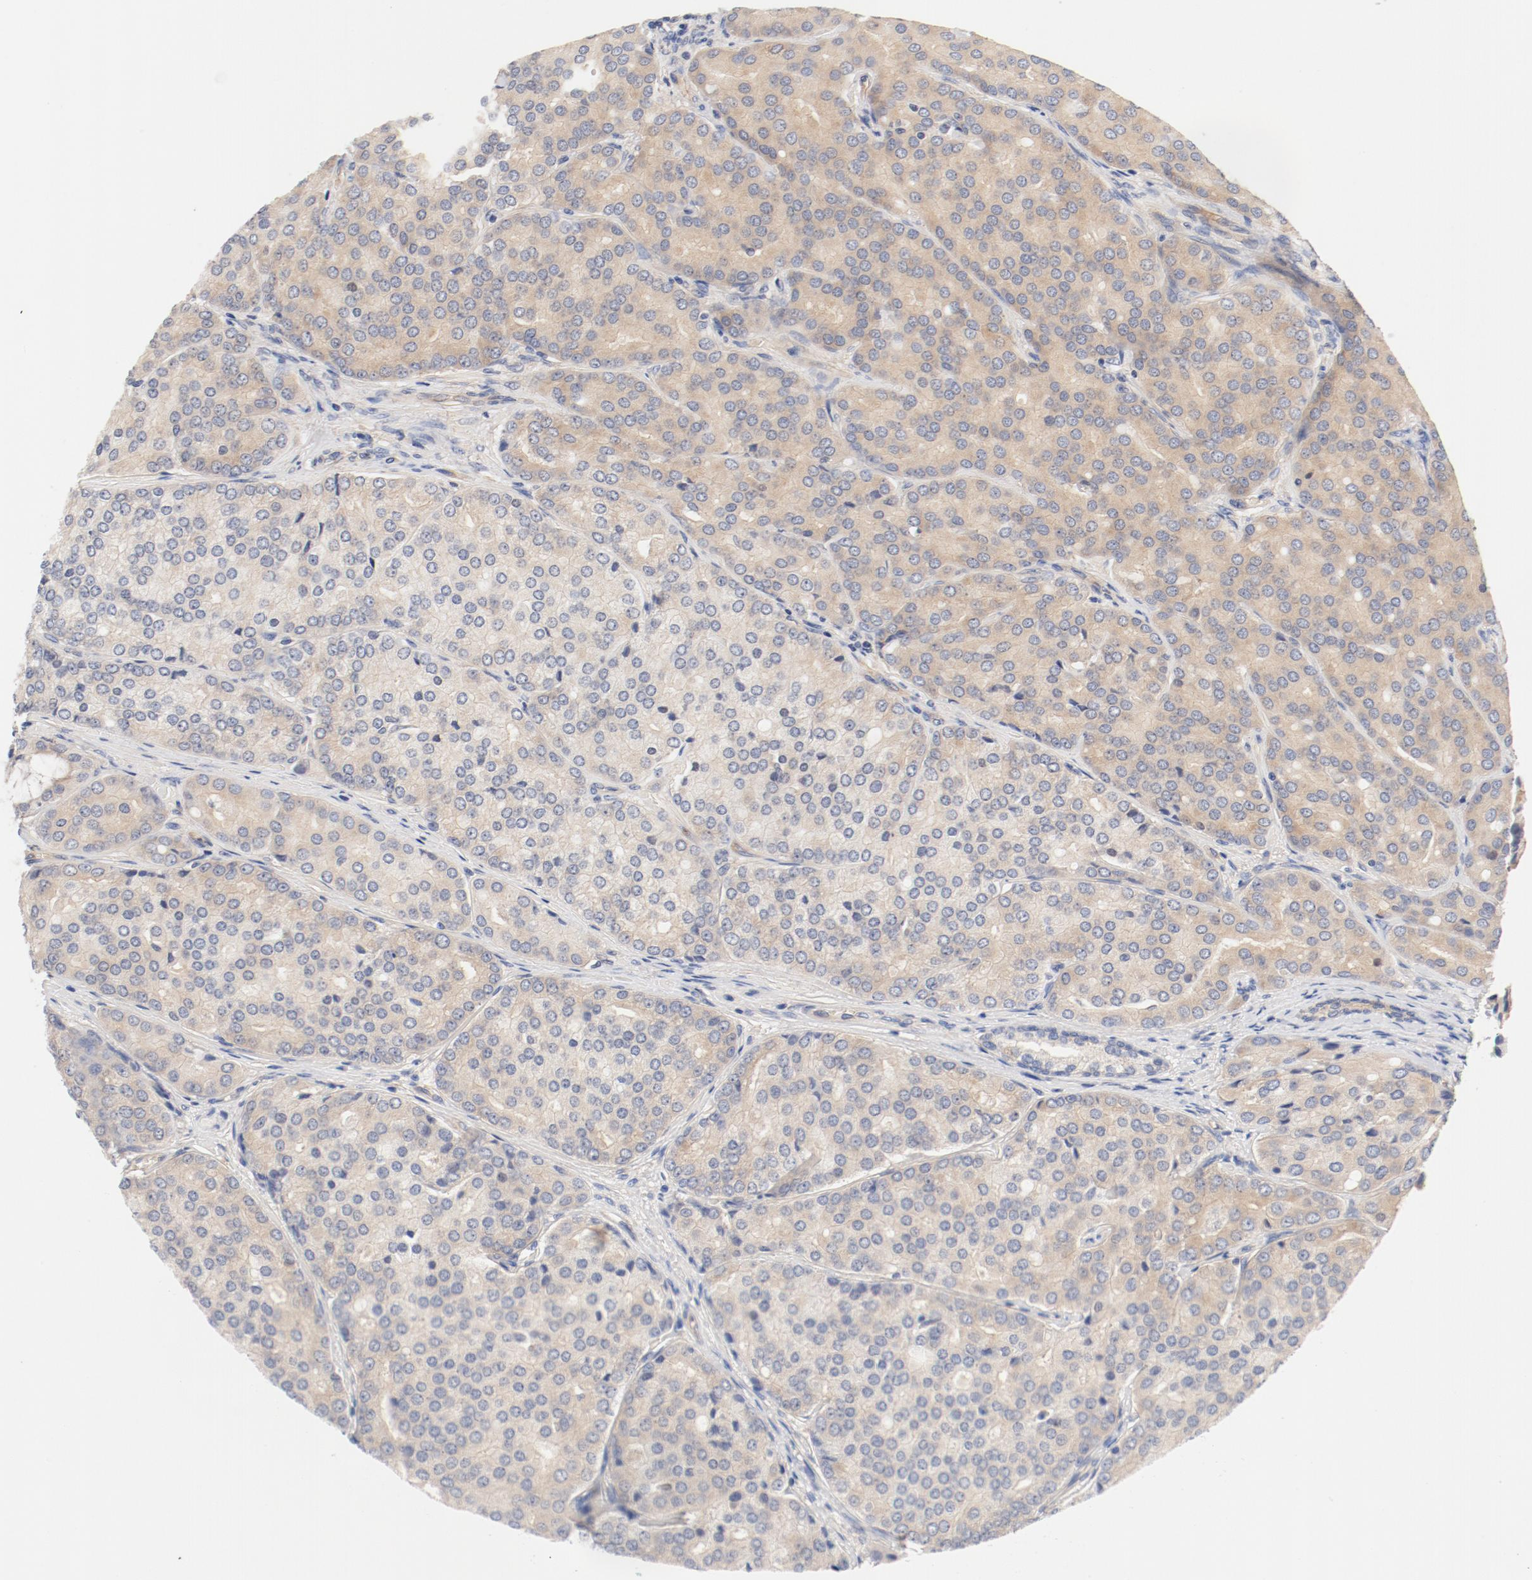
{"staining": {"intensity": "weak", "quantity": ">75%", "location": "cytoplasmic/membranous"}, "tissue": "prostate cancer", "cell_type": "Tumor cells", "image_type": "cancer", "snomed": [{"axis": "morphology", "description": "Adenocarcinoma, High grade"}, {"axis": "topography", "description": "Prostate"}], "caption": "IHC (DAB (3,3'-diaminobenzidine)) staining of human prostate high-grade adenocarcinoma shows weak cytoplasmic/membranous protein expression in approximately >75% of tumor cells. (DAB = brown stain, brightfield microscopy at high magnification).", "gene": "DYNC1H1", "patient": {"sex": "male", "age": 64}}